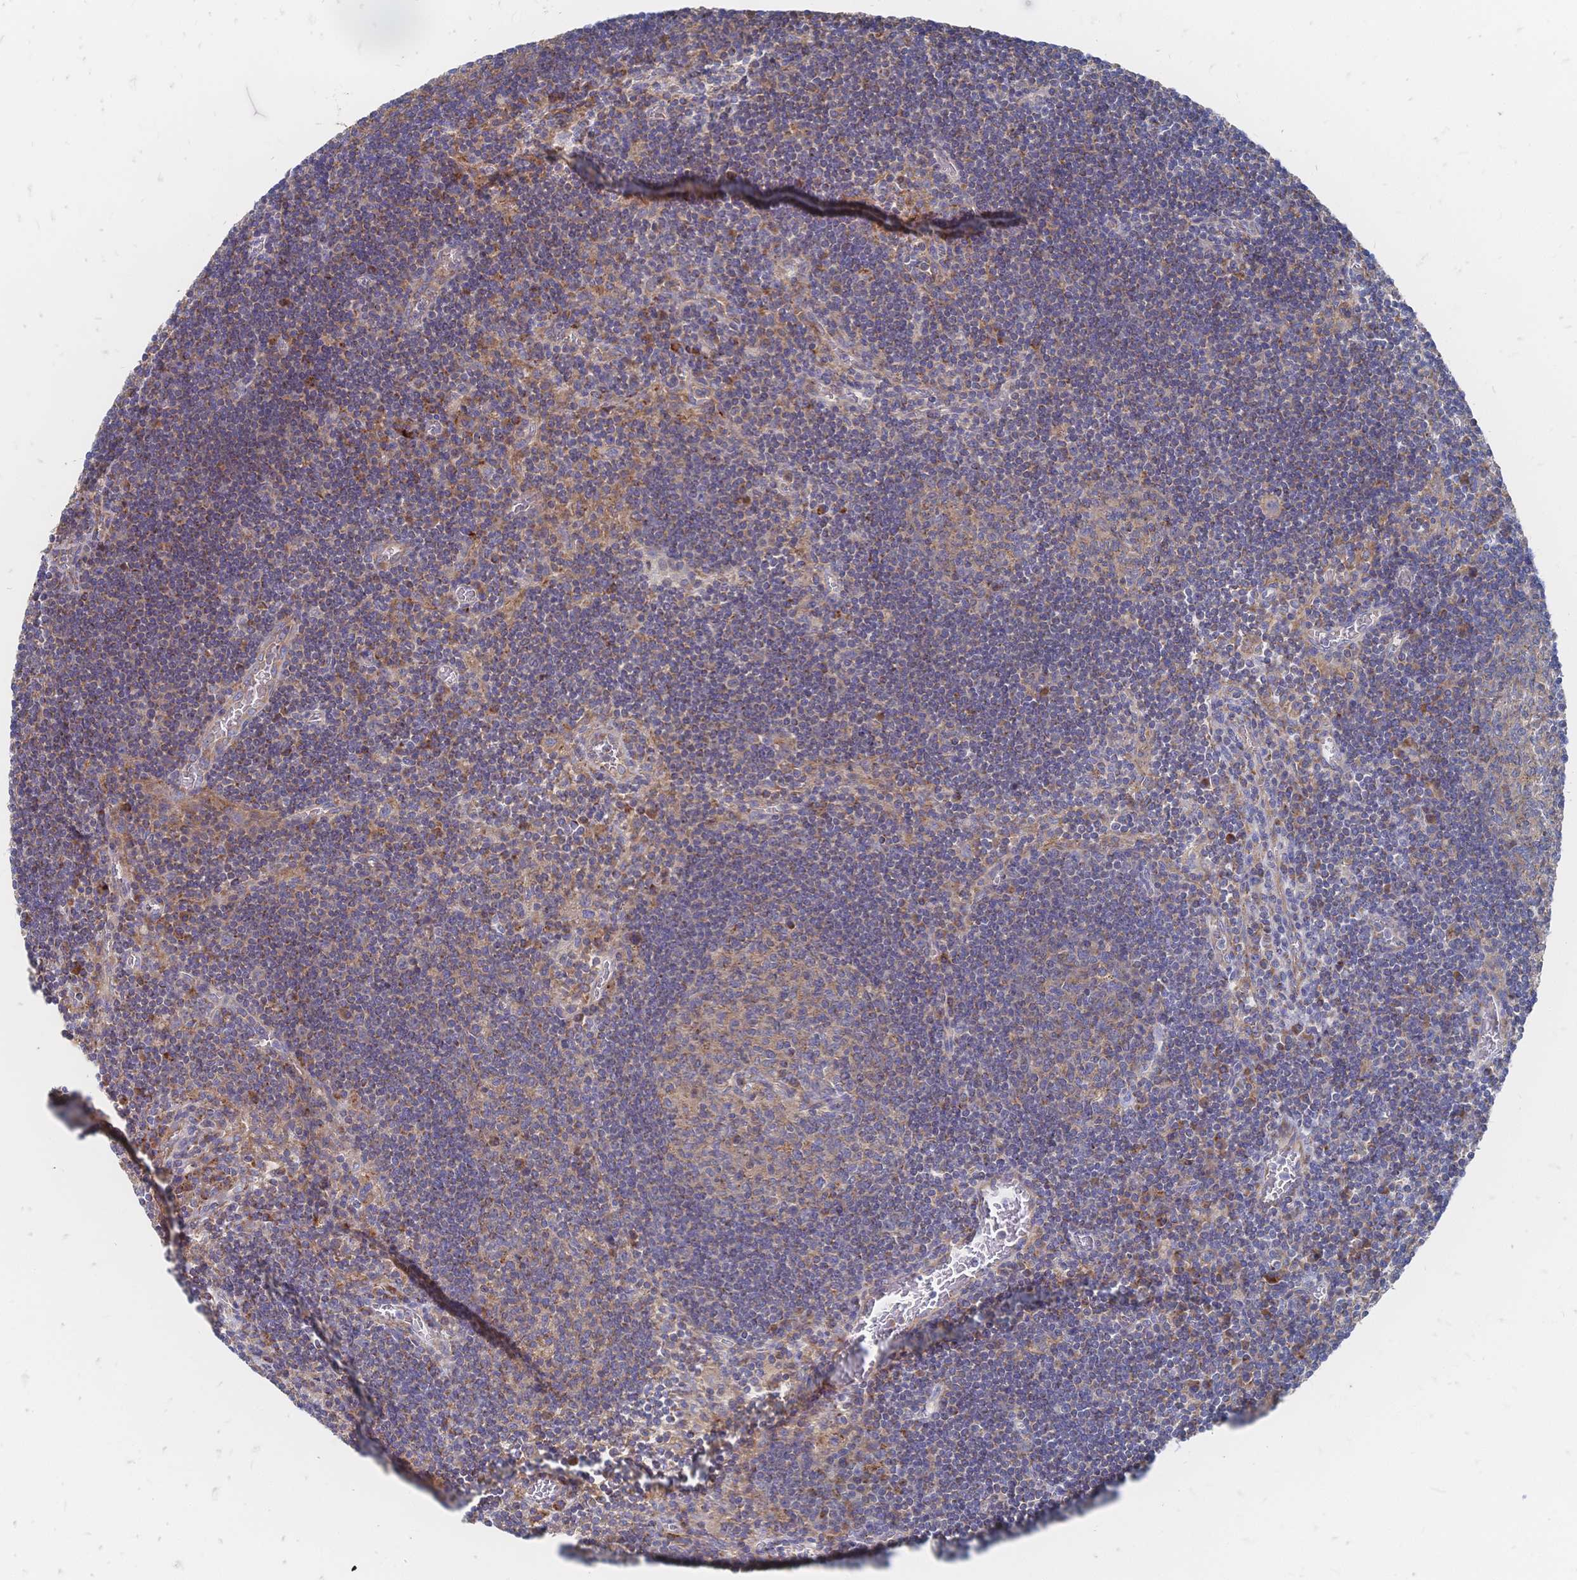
{"staining": {"intensity": "weak", "quantity": "<25%", "location": "cytoplasmic/membranous"}, "tissue": "lymph node", "cell_type": "Germinal center cells", "image_type": "normal", "snomed": [{"axis": "morphology", "description": "Normal tissue, NOS"}, {"axis": "topography", "description": "Lymph node"}], "caption": "Immunohistochemical staining of unremarkable human lymph node reveals no significant expression in germinal center cells.", "gene": "SORBS1", "patient": {"sex": "male", "age": 67}}